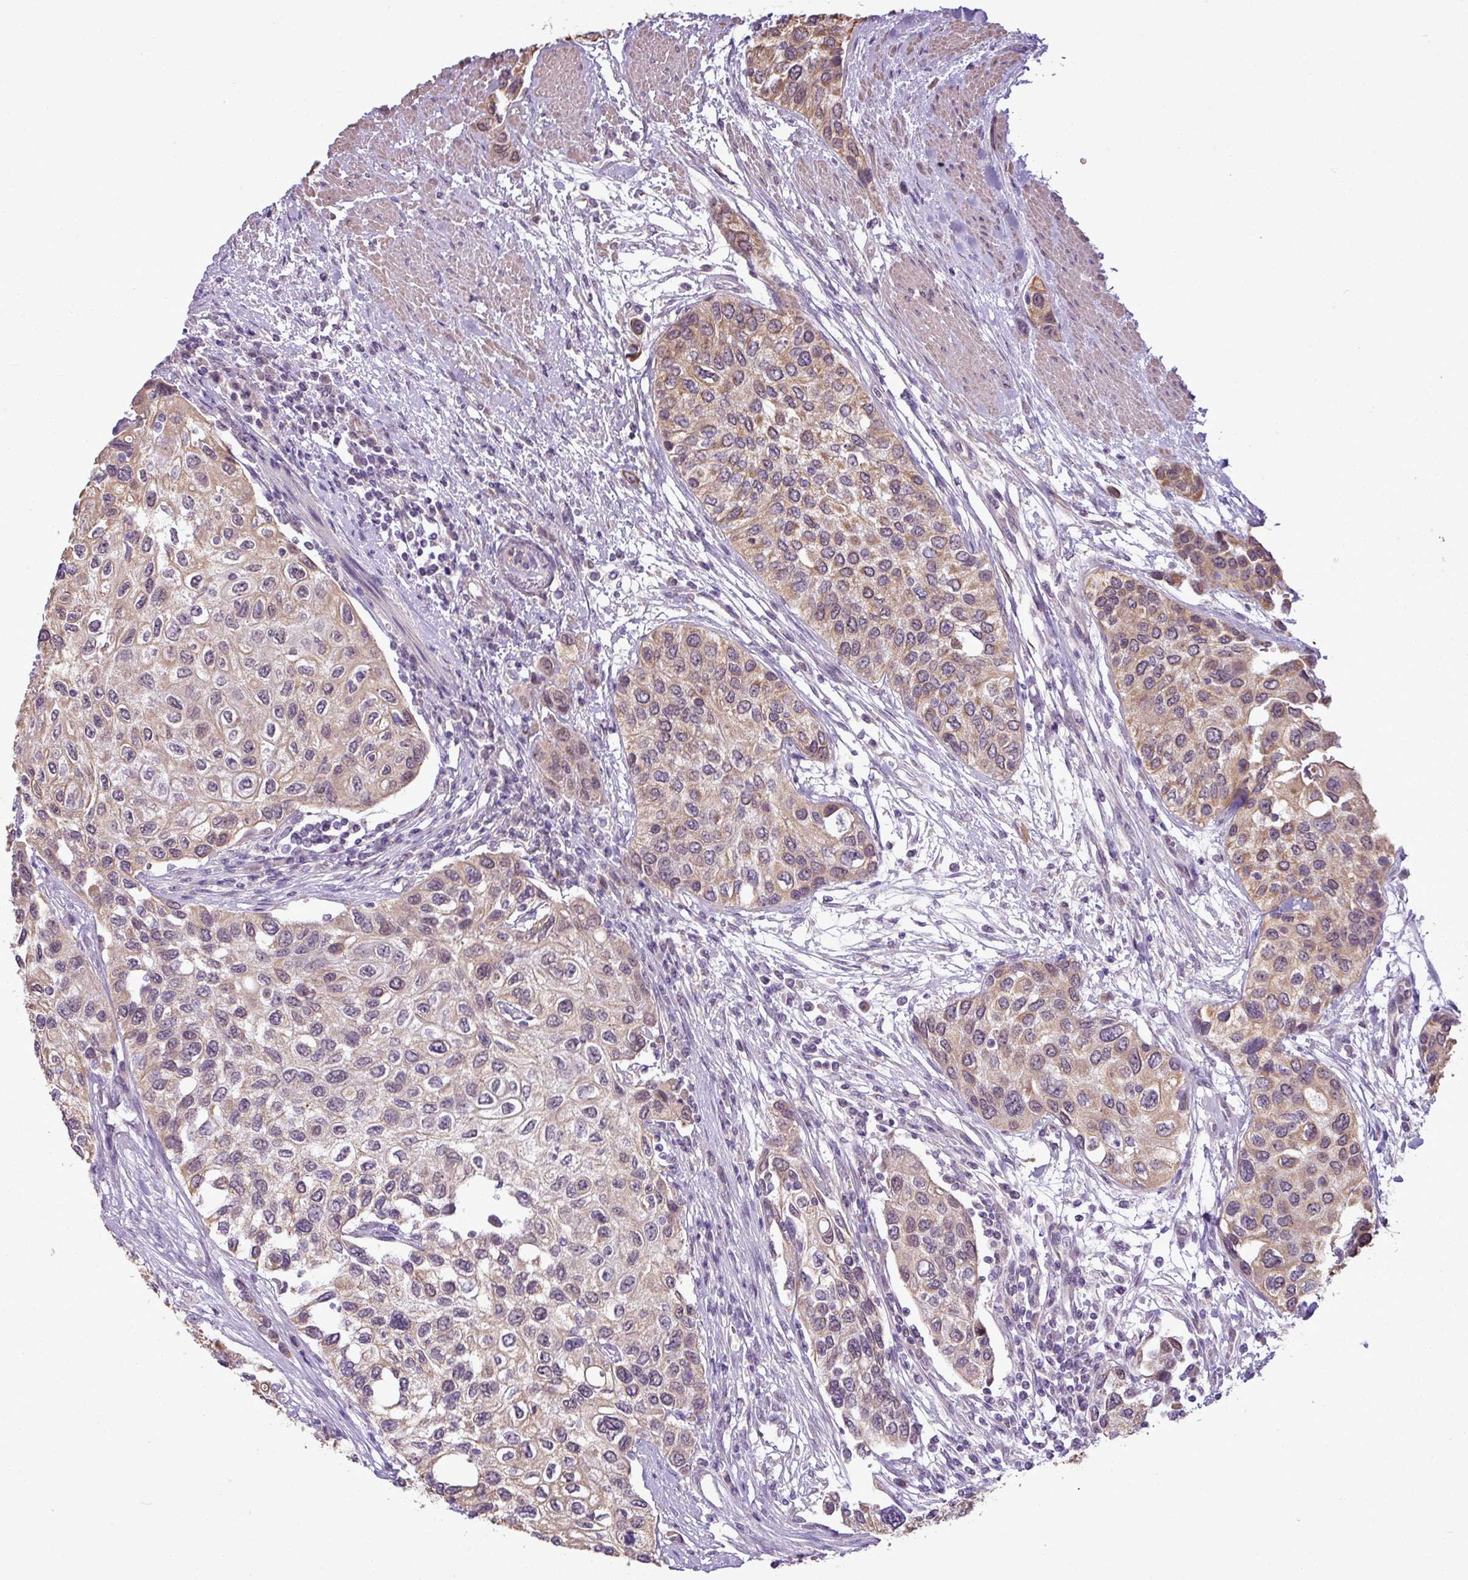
{"staining": {"intensity": "moderate", "quantity": "25%-75%", "location": "cytoplasmic/membranous,nuclear"}, "tissue": "urothelial cancer", "cell_type": "Tumor cells", "image_type": "cancer", "snomed": [{"axis": "morphology", "description": "Normal tissue, NOS"}, {"axis": "morphology", "description": "Urothelial carcinoma, High grade"}, {"axis": "topography", "description": "Vascular tissue"}, {"axis": "topography", "description": "Urinary bladder"}], "caption": "High-magnification brightfield microscopy of urothelial cancer stained with DAB (brown) and counterstained with hematoxylin (blue). tumor cells exhibit moderate cytoplasmic/membranous and nuclear expression is appreciated in approximately25%-75% of cells.", "gene": "ZNF217", "patient": {"sex": "female", "age": 56}}